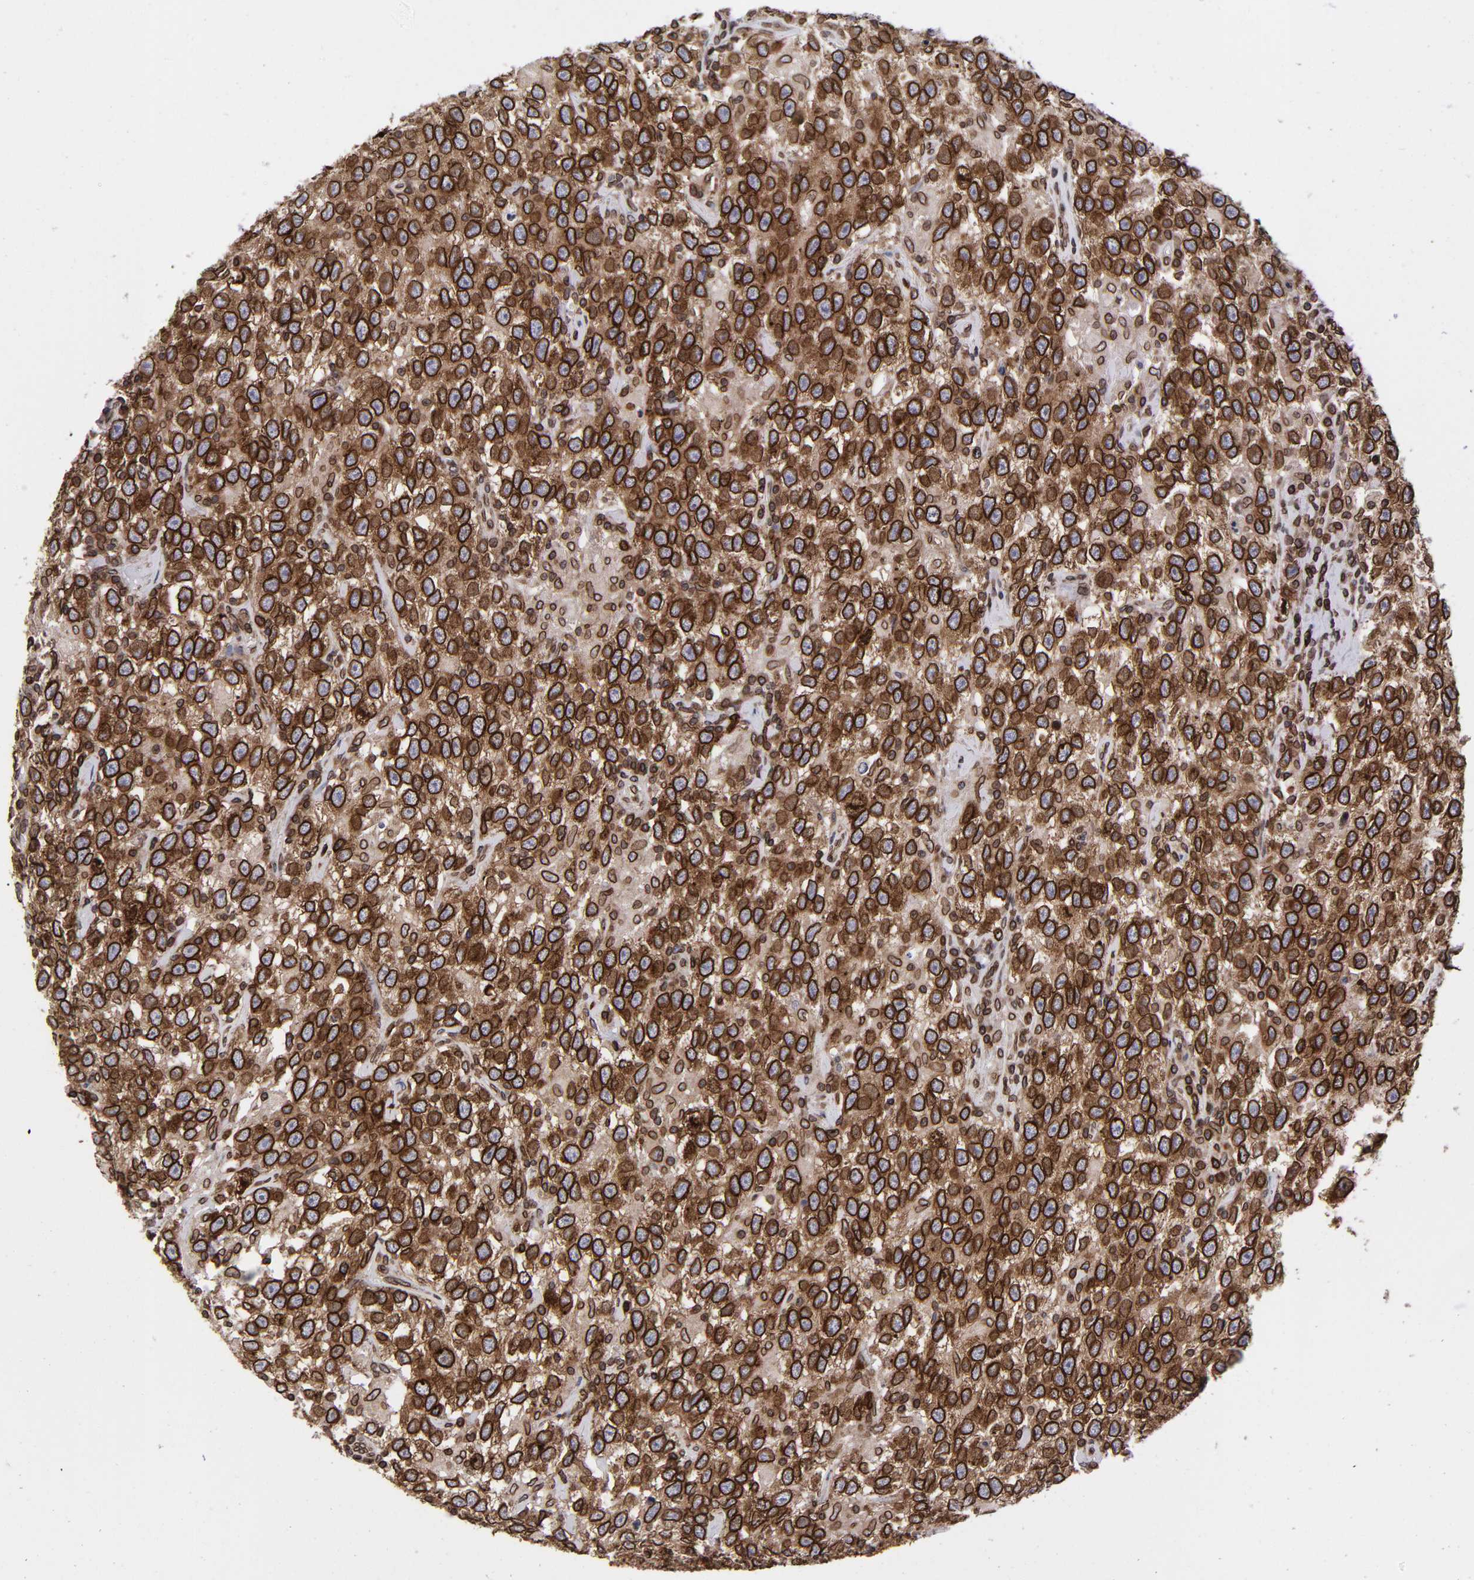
{"staining": {"intensity": "strong", "quantity": ">75%", "location": "cytoplasmic/membranous,nuclear"}, "tissue": "testis cancer", "cell_type": "Tumor cells", "image_type": "cancer", "snomed": [{"axis": "morphology", "description": "Seminoma, NOS"}, {"axis": "topography", "description": "Testis"}], "caption": "An image of human testis cancer stained for a protein demonstrates strong cytoplasmic/membranous and nuclear brown staining in tumor cells.", "gene": "RANGAP1", "patient": {"sex": "male", "age": 41}}